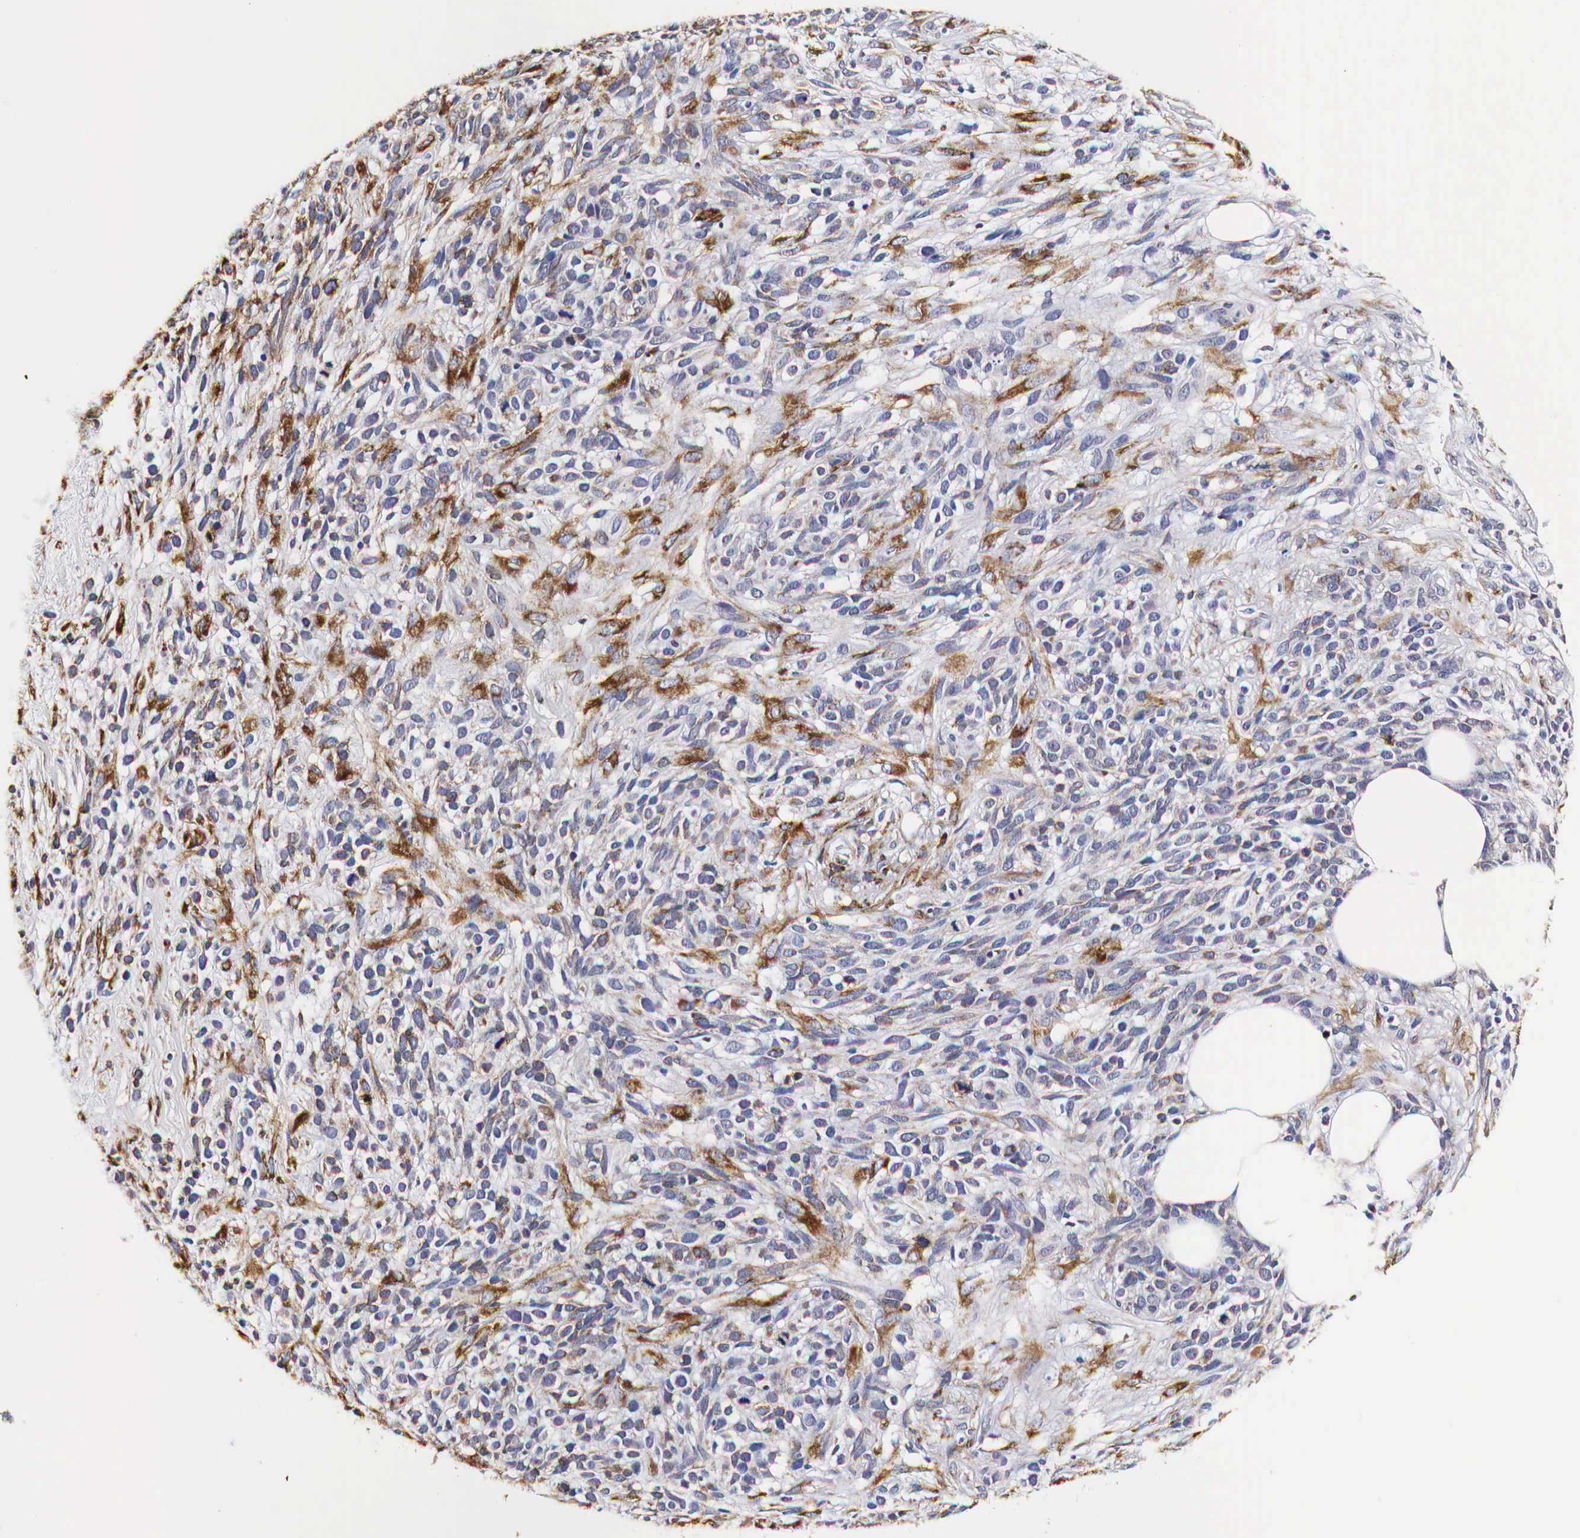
{"staining": {"intensity": "moderate", "quantity": "25%-75%", "location": "cytoplasmic/membranous"}, "tissue": "melanoma", "cell_type": "Tumor cells", "image_type": "cancer", "snomed": [{"axis": "morphology", "description": "Malignant melanoma, NOS"}, {"axis": "topography", "description": "Skin"}], "caption": "This photomicrograph reveals malignant melanoma stained with IHC to label a protein in brown. The cytoplasmic/membranous of tumor cells show moderate positivity for the protein. Nuclei are counter-stained blue.", "gene": "CKAP4", "patient": {"sex": "female", "age": 85}}